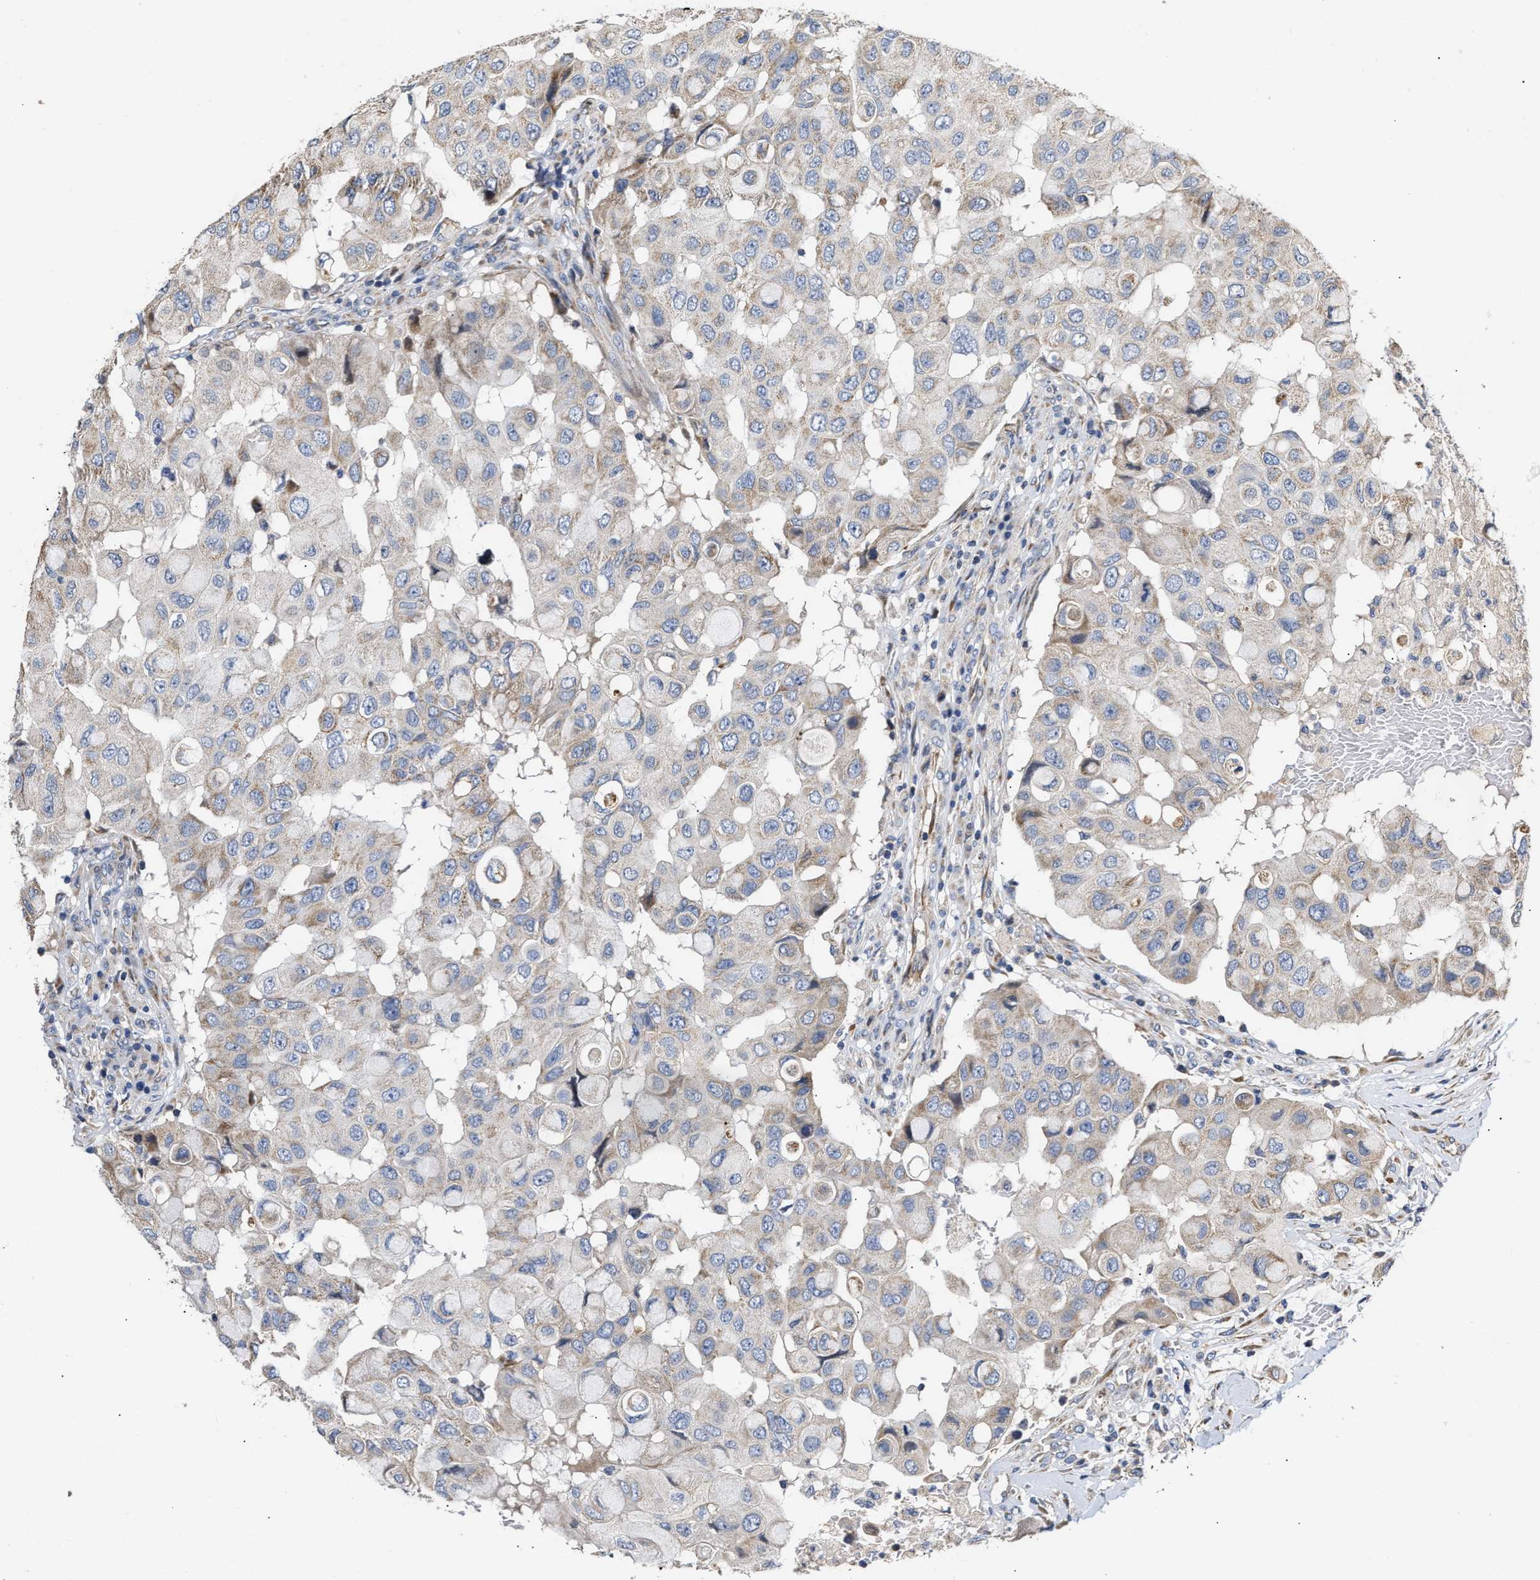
{"staining": {"intensity": "weak", "quantity": "<25%", "location": "cytoplasmic/membranous"}, "tissue": "breast cancer", "cell_type": "Tumor cells", "image_type": "cancer", "snomed": [{"axis": "morphology", "description": "Duct carcinoma"}, {"axis": "topography", "description": "Breast"}], "caption": "Tumor cells show no significant protein positivity in breast cancer (invasive ductal carcinoma).", "gene": "MALSU1", "patient": {"sex": "female", "age": 27}}